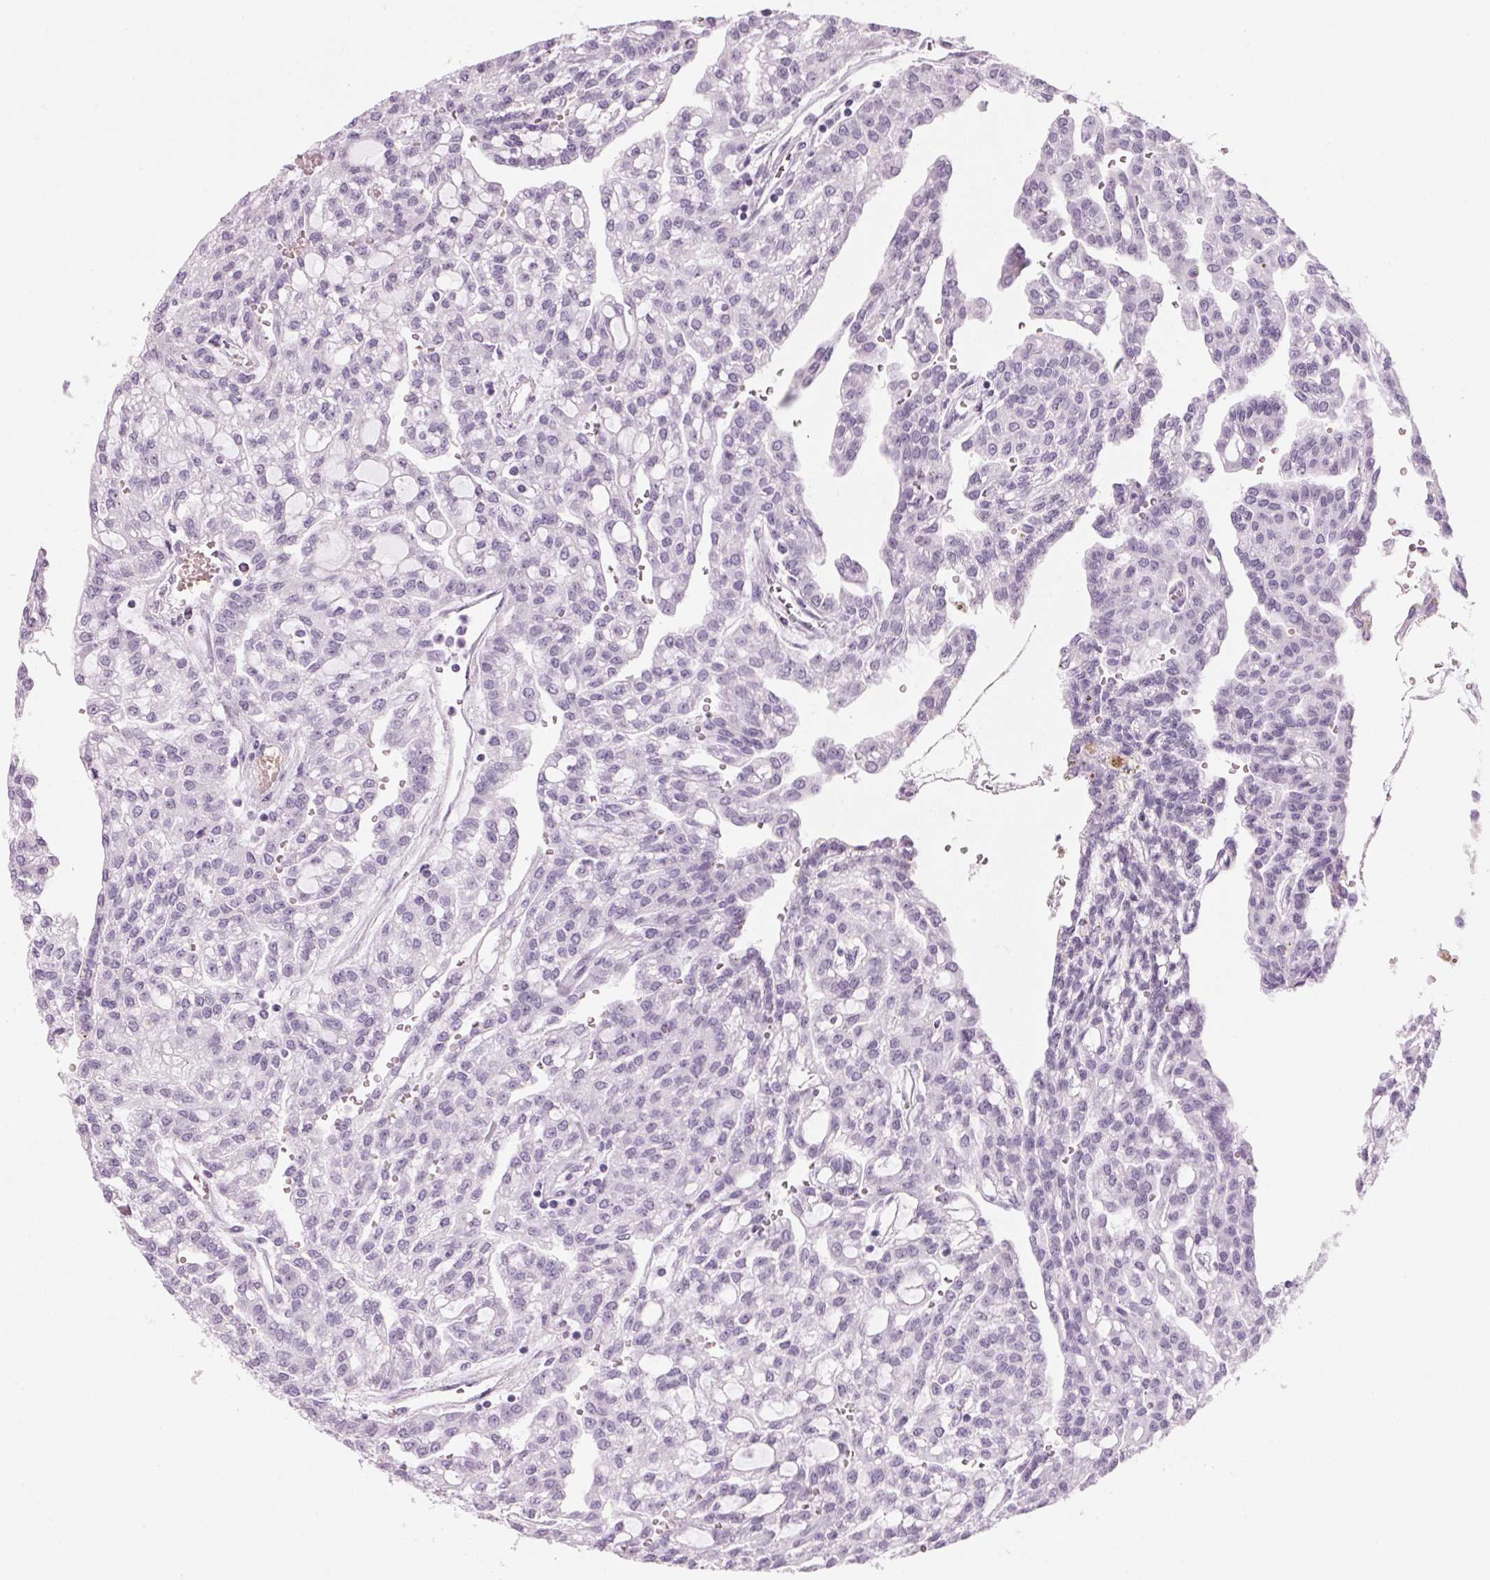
{"staining": {"intensity": "negative", "quantity": "none", "location": "none"}, "tissue": "renal cancer", "cell_type": "Tumor cells", "image_type": "cancer", "snomed": [{"axis": "morphology", "description": "Adenocarcinoma, NOS"}, {"axis": "topography", "description": "Kidney"}], "caption": "An image of human renal cancer (adenocarcinoma) is negative for staining in tumor cells. (Brightfield microscopy of DAB immunohistochemistry (IHC) at high magnification).", "gene": "DNTTIP2", "patient": {"sex": "male", "age": 63}}